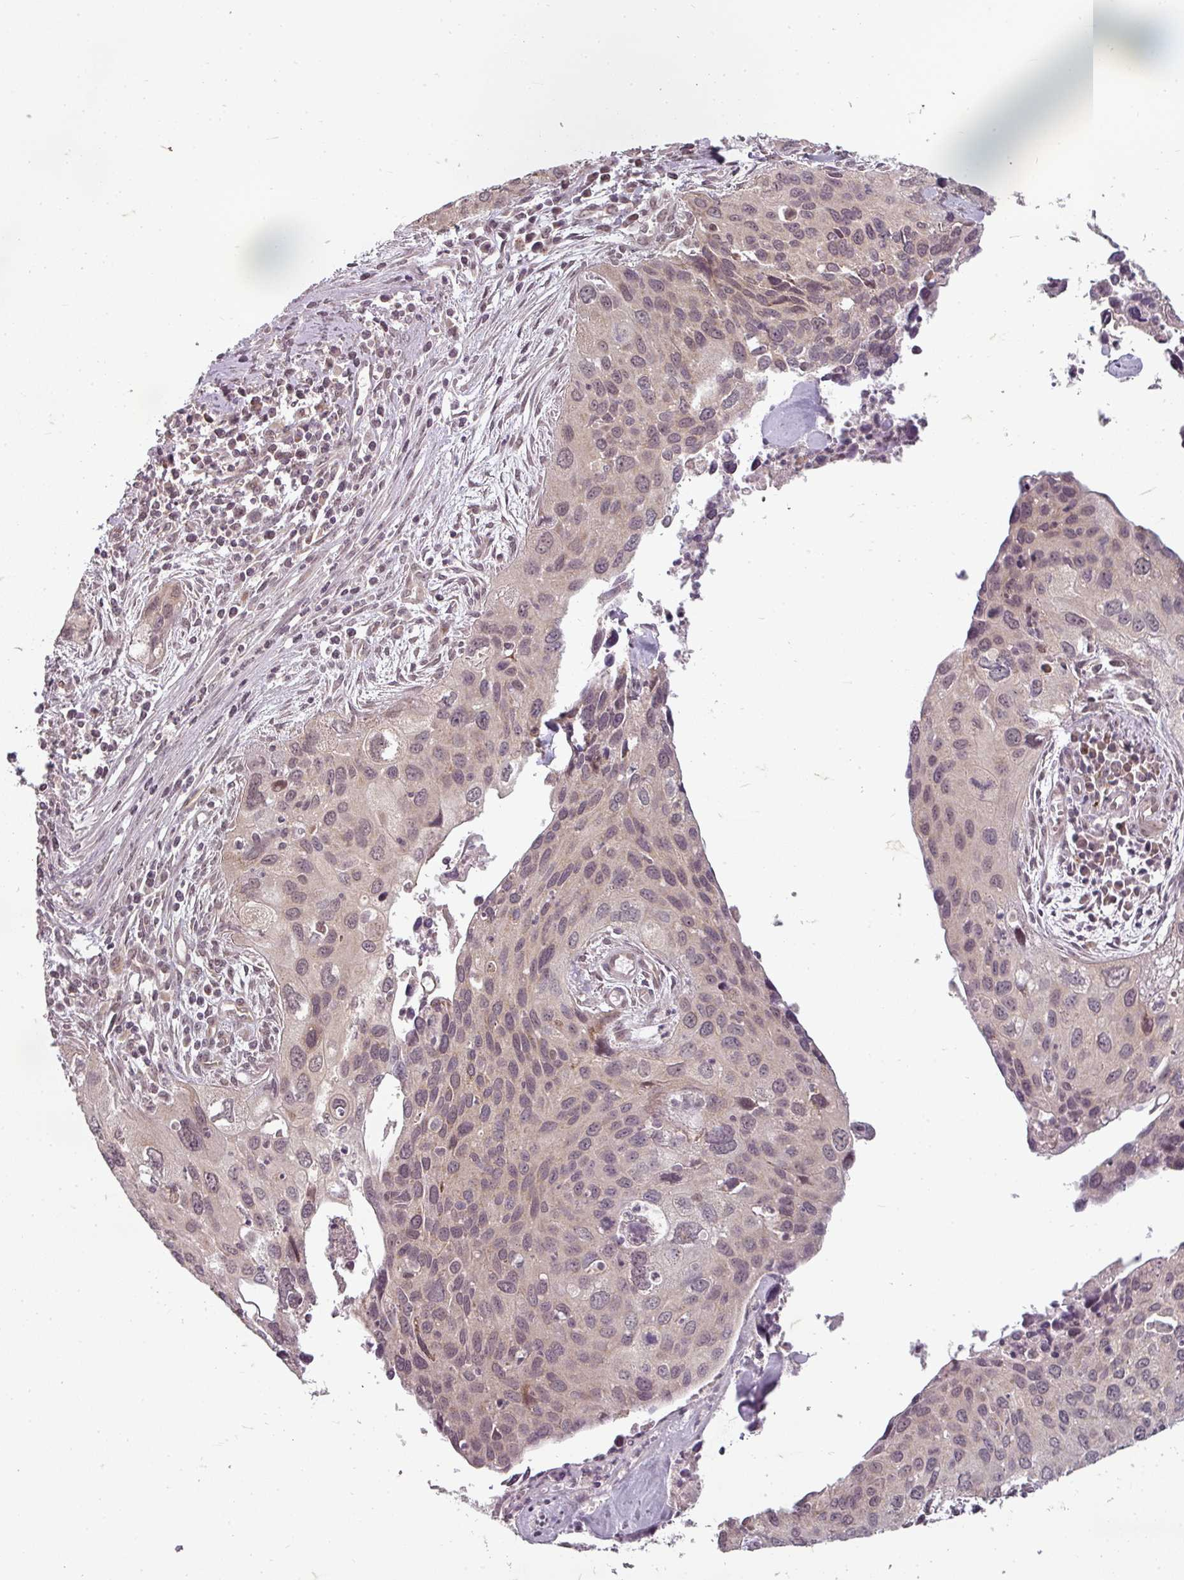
{"staining": {"intensity": "weak", "quantity": "25%-75%", "location": "nuclear"}, "tissue": "cervical cancer", "cell_type": "Tumor cells", "image_type": "cancer", "snomed": [{"axis": "morphology", "description": "Squamous cell carcinoma, NOS"}, {"axis": "topography", "description": "Cervix"}], "caption": "Brown immunohistochemical staining in cervical cancer reveals weak nuclear expression in approximately 25%-75% of tumor cells.", "gene": "CLIC1", "patient": {"sex": "female", "age": 55}}